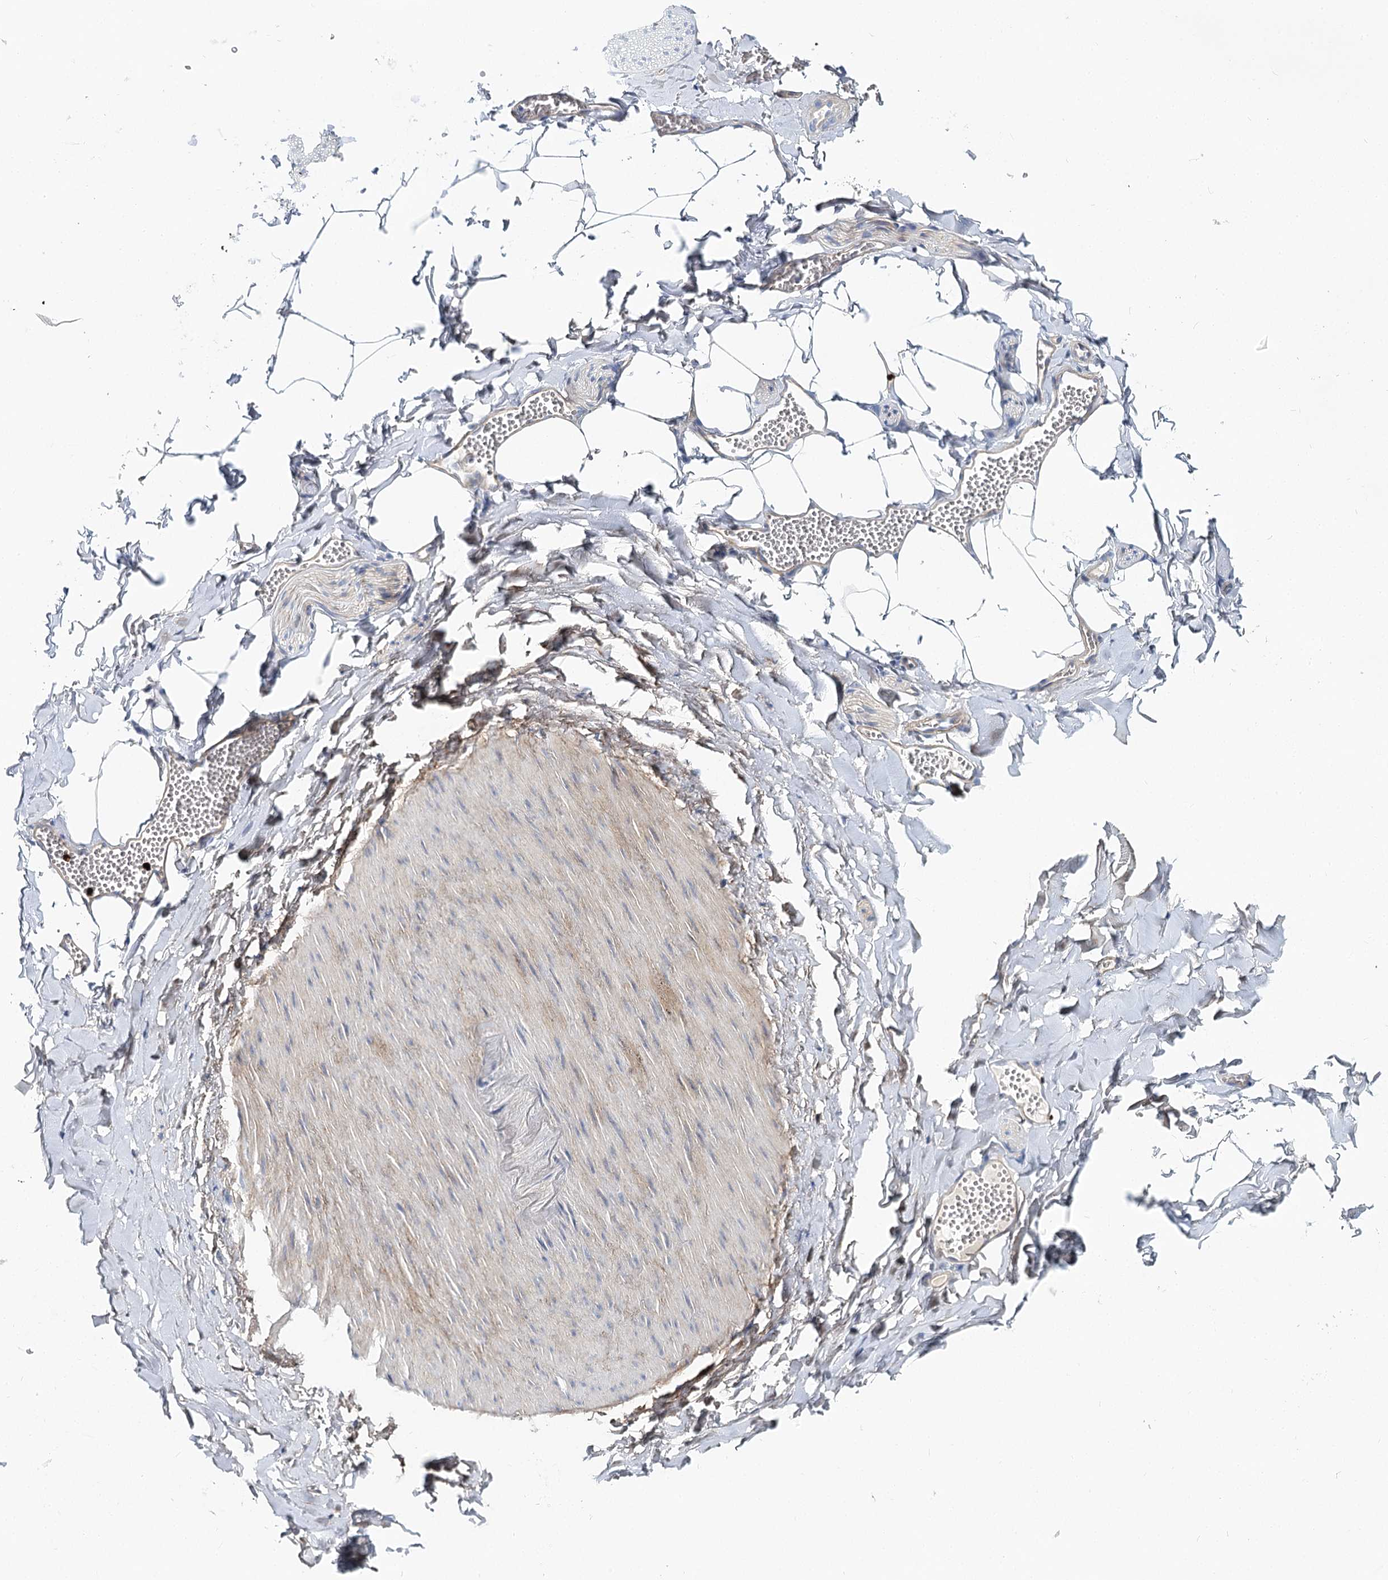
{"staining": {"intensity": "negative", "quantity": "none", "location": "none"}, "tissue": "adipose tissue", "cell_type": "Adipocytes", "image_type": "normal", "snomed": [{"axis": "morphology", "description": "Normal tissue, NOS"}, {"axis": "topography", "description": "Gallbladder"}, {"axis": "topography", "description": "Peripheral nerve tissue"}], "caption": "The histopathology image shows no significant positivity in adipocytes of adipose tissue.", "gene": "C11orf52", "patient": {"sex": "male", "age": 38}}